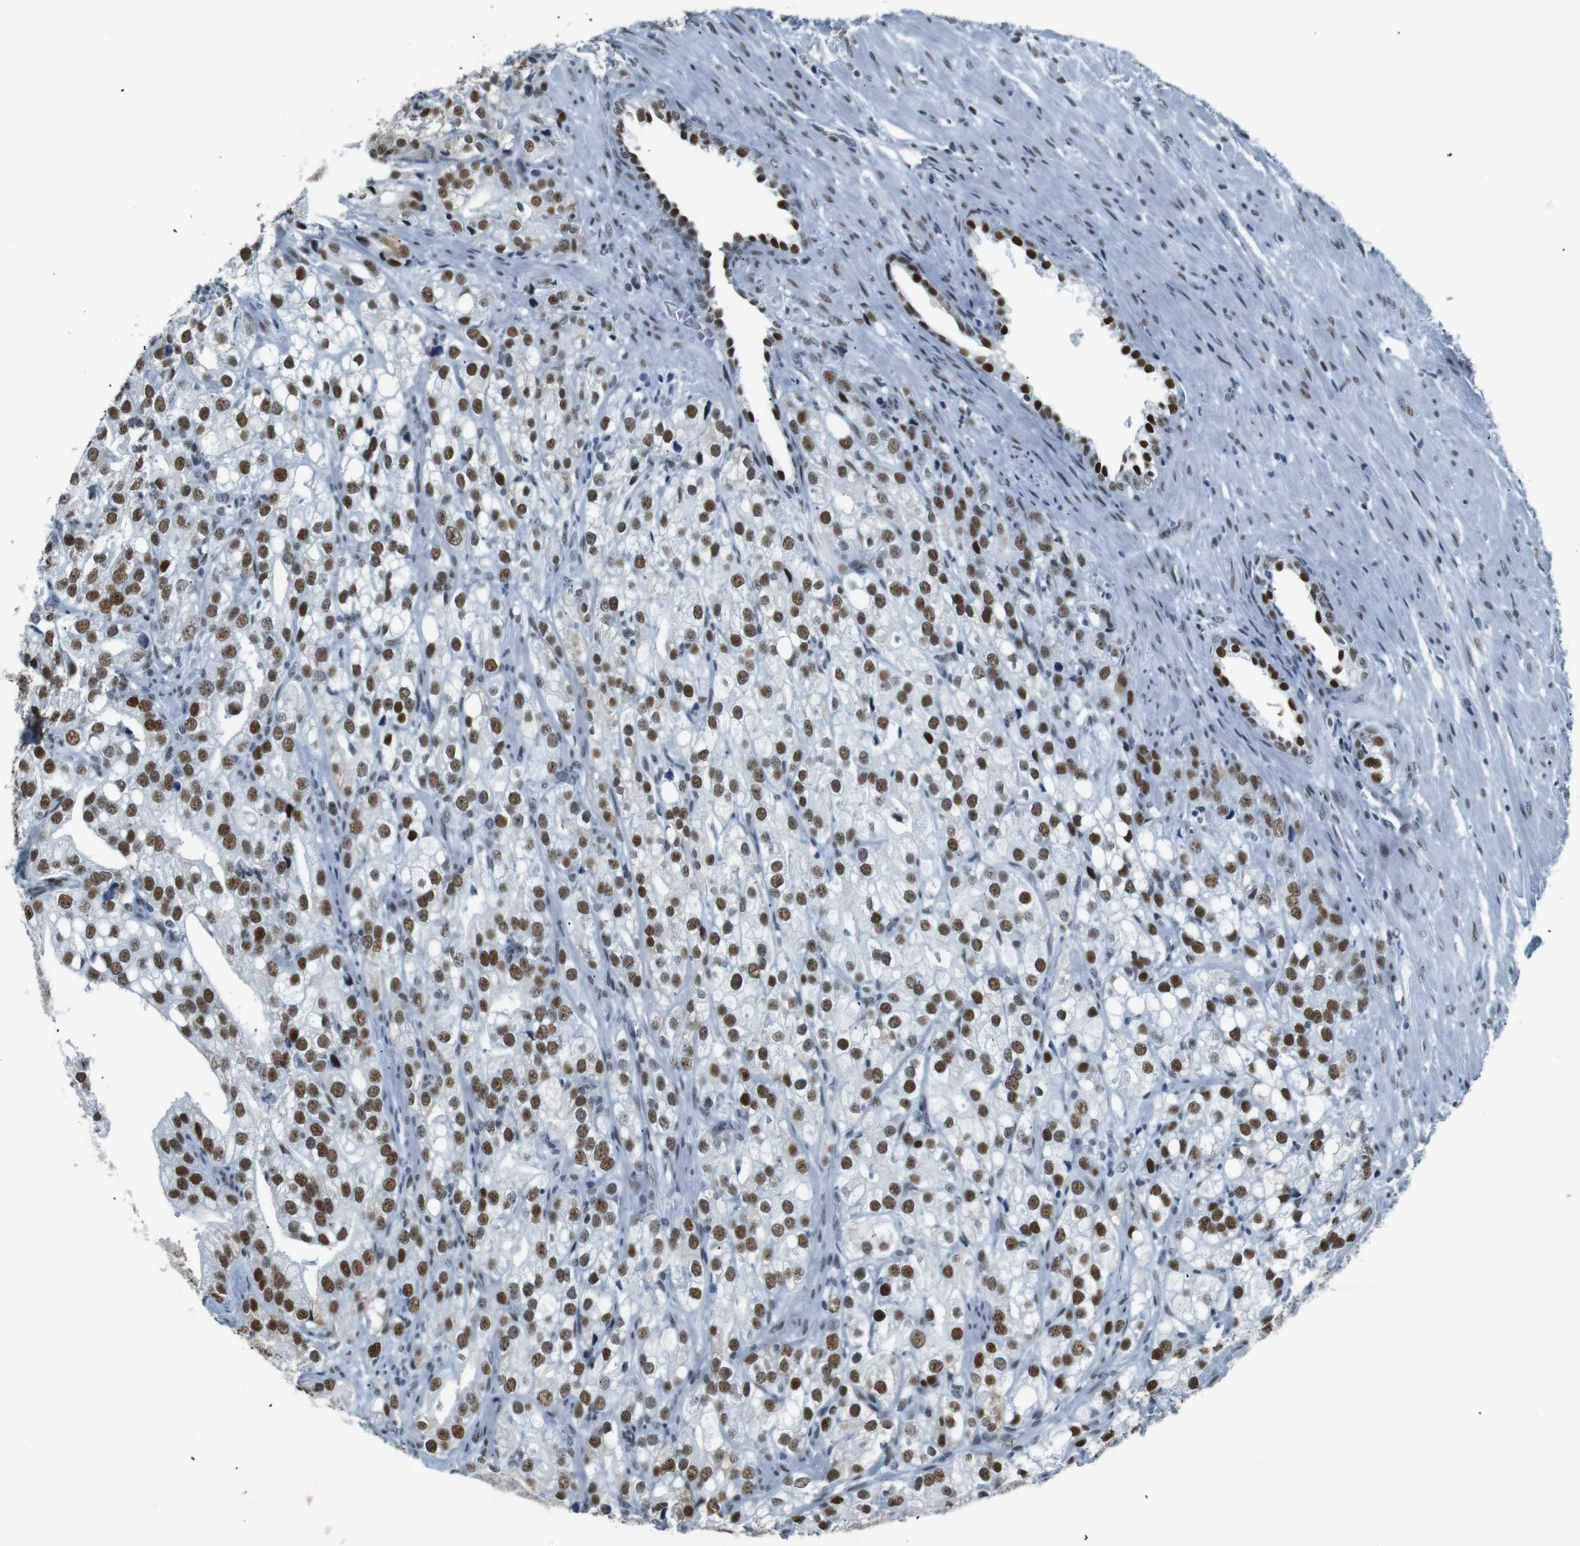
{"staining": {"intensity": "moderate", "quantity": ">75%", "location": "nuclear"}, "tissue": "prostate cancer", "cell_type": "Tumor cells", "image_type": "cancer", "snomed": [{"axis": "morphology", "description": "Adenocarcinoma, Low grade"}, {"axis": "topography", "description": "Prostate"}], "caption": "About >75% of tumor cells in prostate cancer demonstrate moderate nuclear protein positivity as visualized by brown immunohistochemical staining.", "gene": "HEXIM1", "patient": {"sex": "male", "age": 69}}